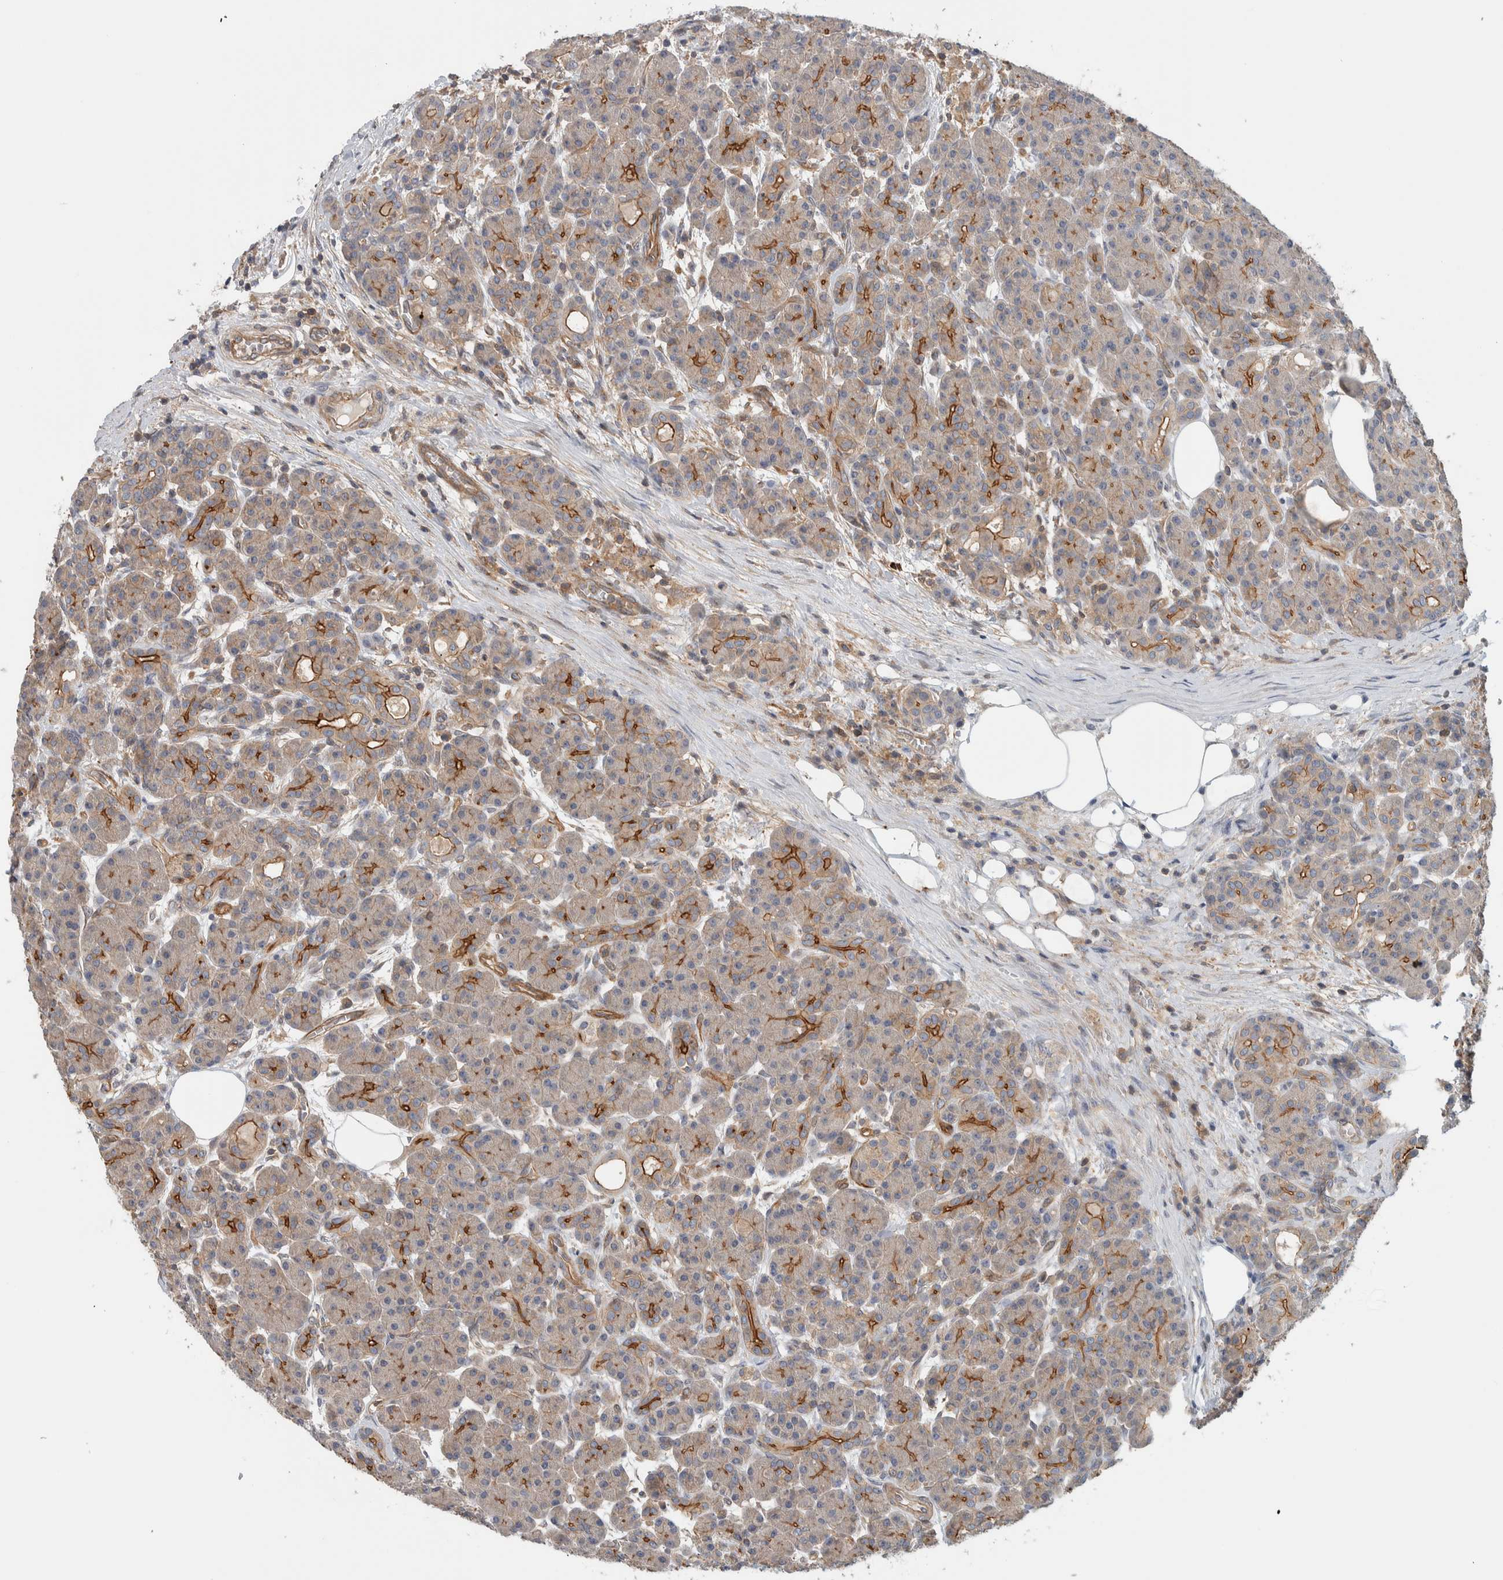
{"staining": {"intensity": "moderate", "quantity": "25%-75%", "location": "cytoplasmic/membranous"}, "tissue": "pancreas", "cell_type": "Exocrine glandular cells", "image_type": "normal", "snomed": [{"axis": "morphology", "description": "Normal tissue, NOS"}, {"axis": "topography", "description": "Pancreas"}], "caption": "Normal pancreas was stained to show a protein in brown. There is medium levels of moderate cytoplasmic/membranous expression in about 25%-75% of exocrine glandular cells.", "gene": "MPRIP", "patient": {"sex": "male", "age": 63}}